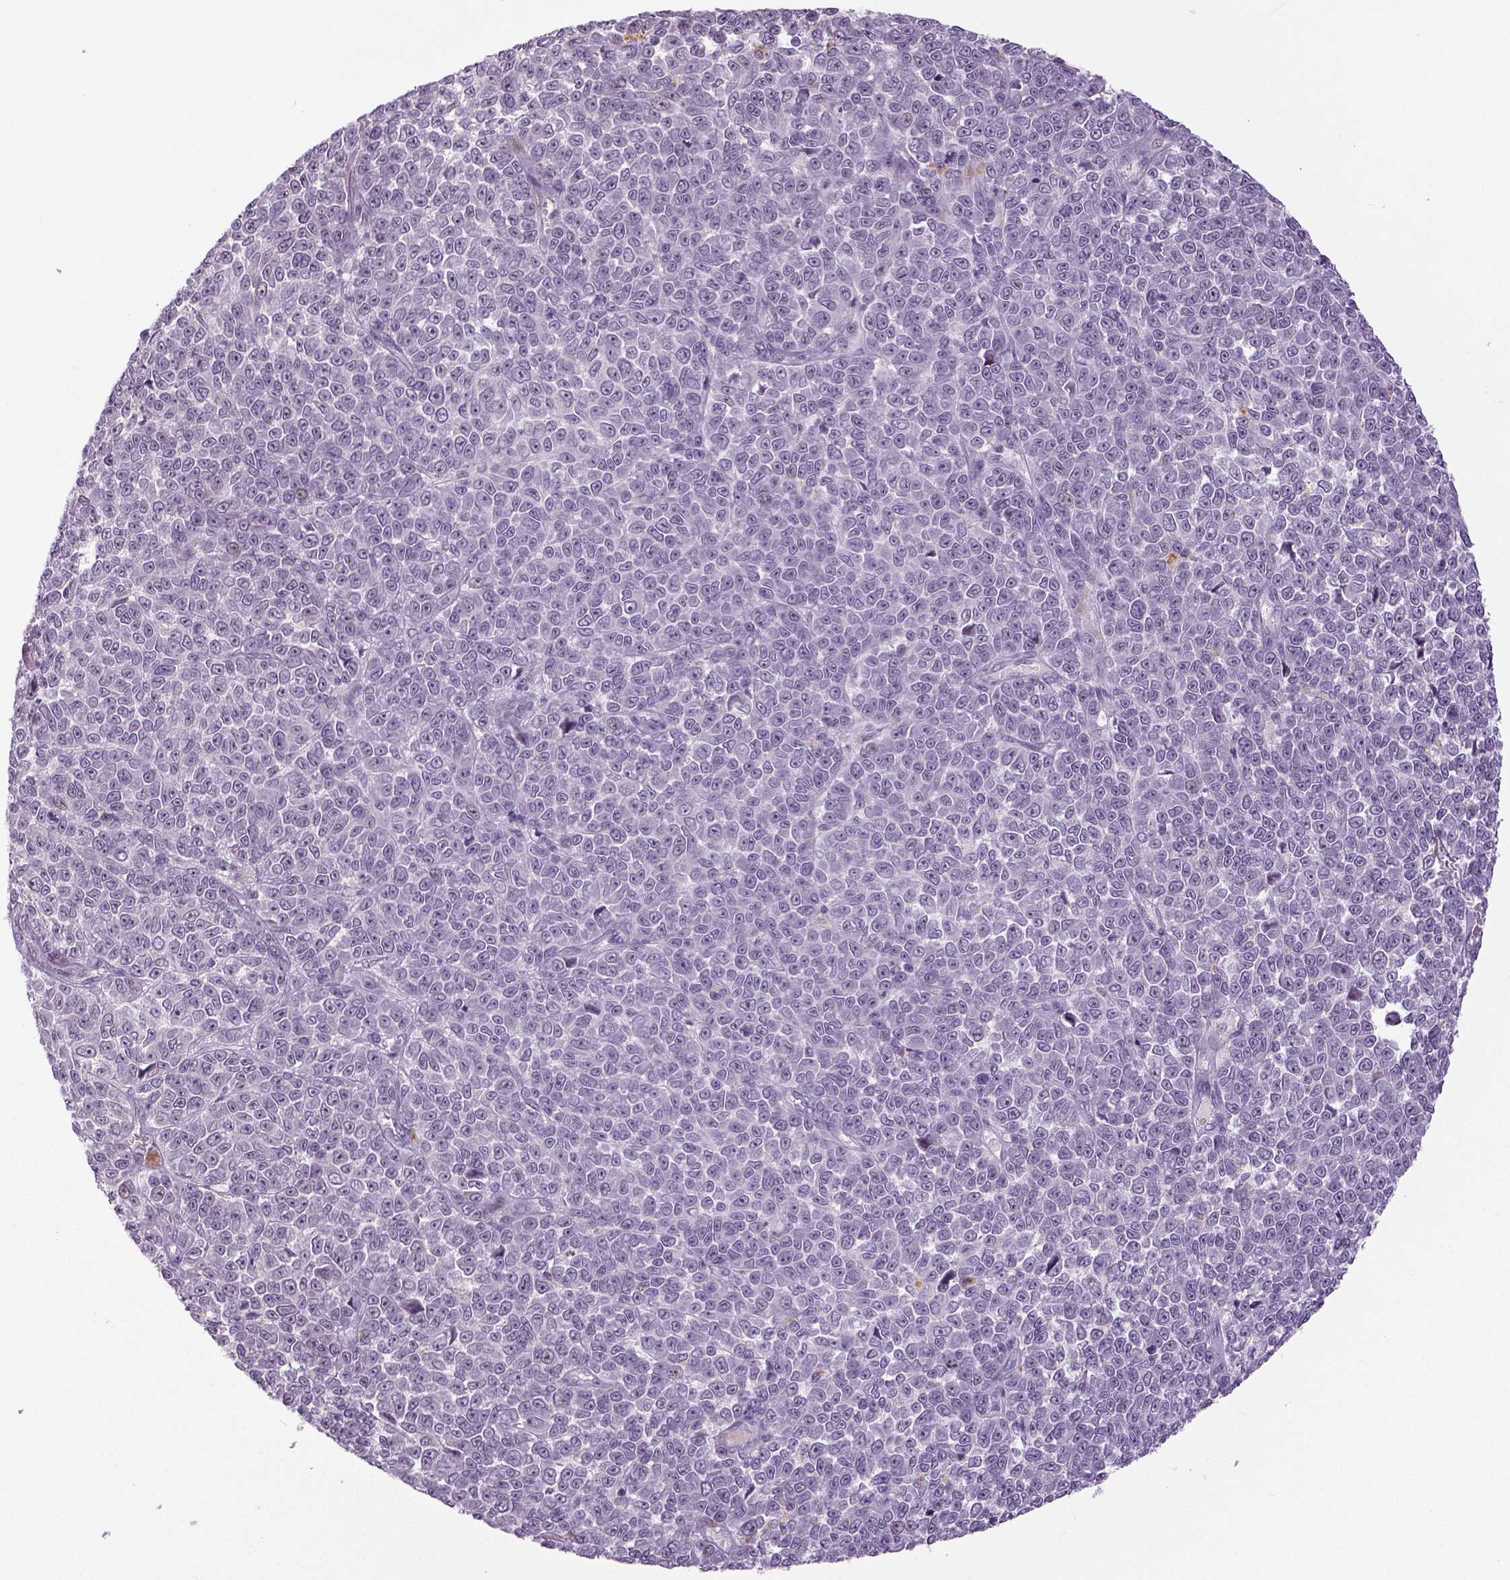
{"staining": {"intensity": "negative", "quantity": "none", "location": "none"}, "tissue": "melanoma", "cell_type": "Tumor cells", "image_type": "cancer", "snomed": [{"axis": "morphology", "description": "Malignant melanoma, NOS"}, {"axis": "topography", "description": "Skin"}], "caption": "Immunohistochemistry (IHC) of malignant melanoma shows no staining in tumor cells.", "gene": "NECAB1", "patient": {"sex": "female", "age": 95}}